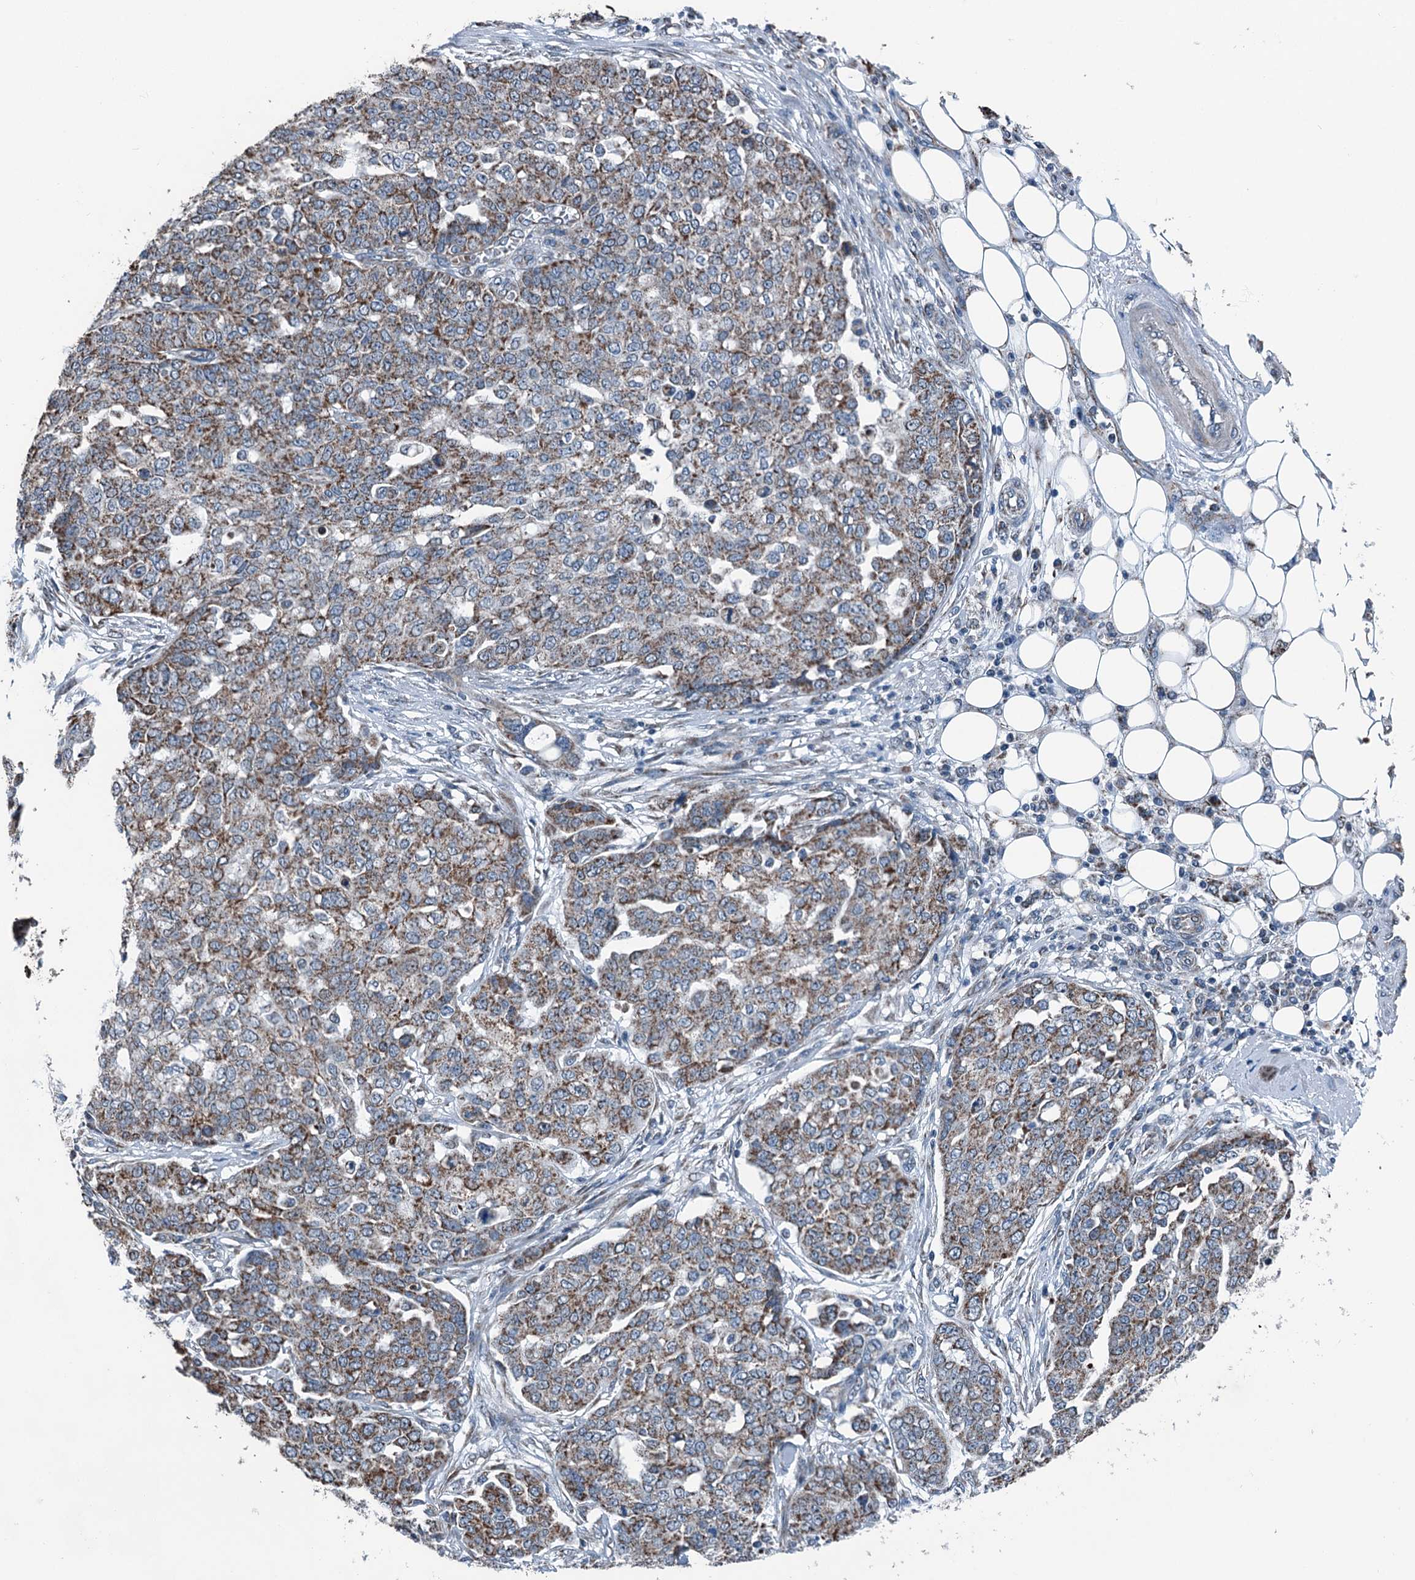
{"staining": {"intensity": "moderate", "quantity": ">75%", "location": "cytoplasmic/membranous"}, "tissue": "ovarian cancer", "cell_type": "Tumor cells", "image_type": "cancer", "snomed": [{"axis": "morphology", "description": "Cystadenocarcinoma, serous, NOS"}, {"axis": "topography", "description": "Soft tissue"}, {"axis": "topography", "description": "Ovary"}], "caption": "DAB immunohistochemical staining of human ovarian cancer (serous cystadenocarcinoma) exhibits moderate cytoplasmic/membranous protein expression in approximately >75% of tumor cells. The protein is stained brown, and the nuclei are stained in blue (DAB IHC with brightfield microscopy, high magnification).", "gene": "TRPT1", "patient": {"sex": "female", "age": 57}}